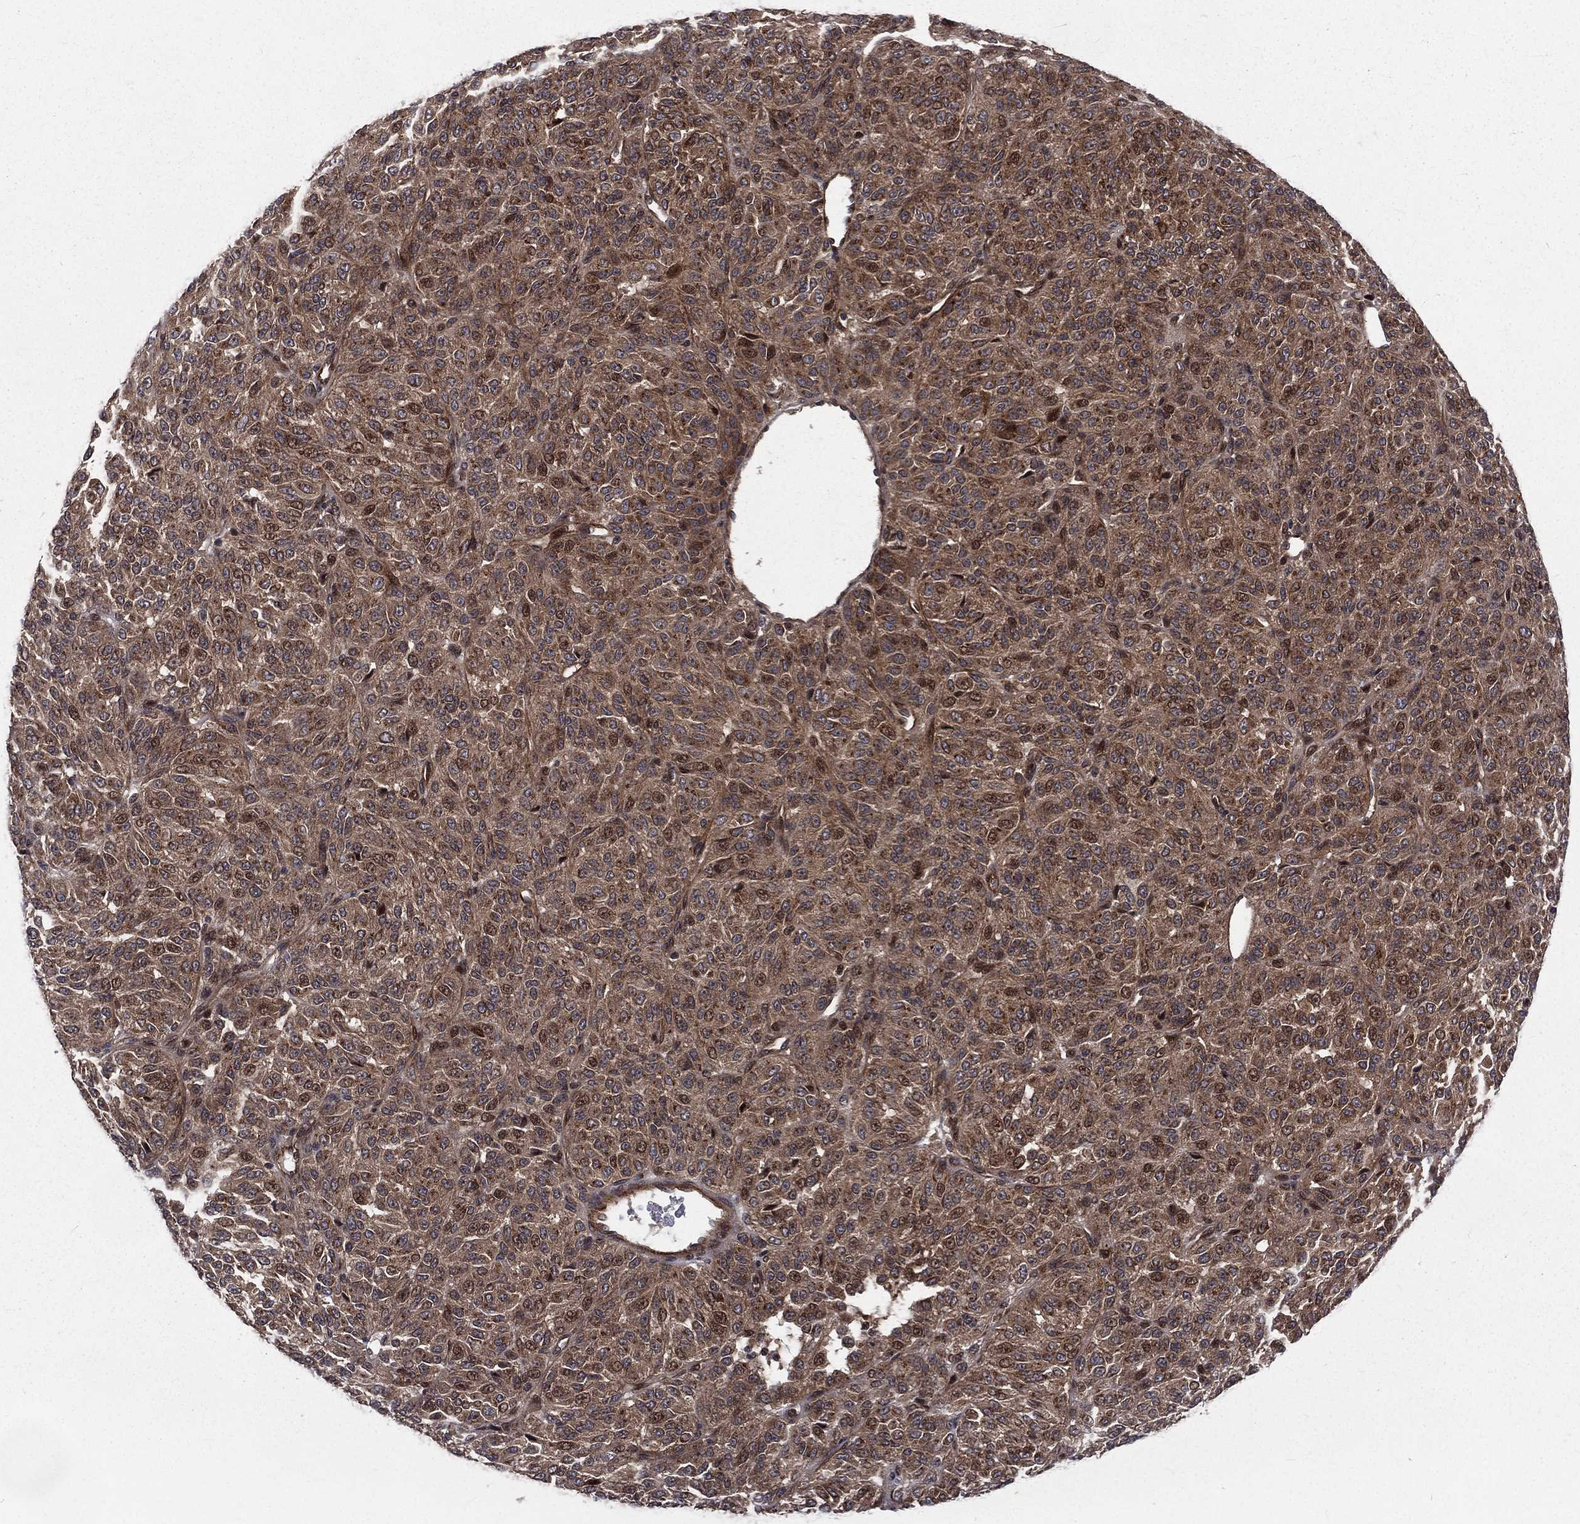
{"staining": {"intensity": "moderate", "quantity": ">75%", "location": "cytoplasmic/membranous"}, "tissue": "melanoma", "cell_type": "Tumor cells", "image_type": "cancer", "snomed": [{"axis": "morphology", "description": "Malignant melanoma, Metastatic site"}, {"axis": "topography", "description": "Brain"}], "caption": "Immunohistochemical staining of malignant melanoma (metastatic site) shows medium levels of moderate cytoplasmic/membranous staining in approximately >75% of tumor cells.", "gene": "ARL3", "patient": {"sex": "female", "age": 56}}